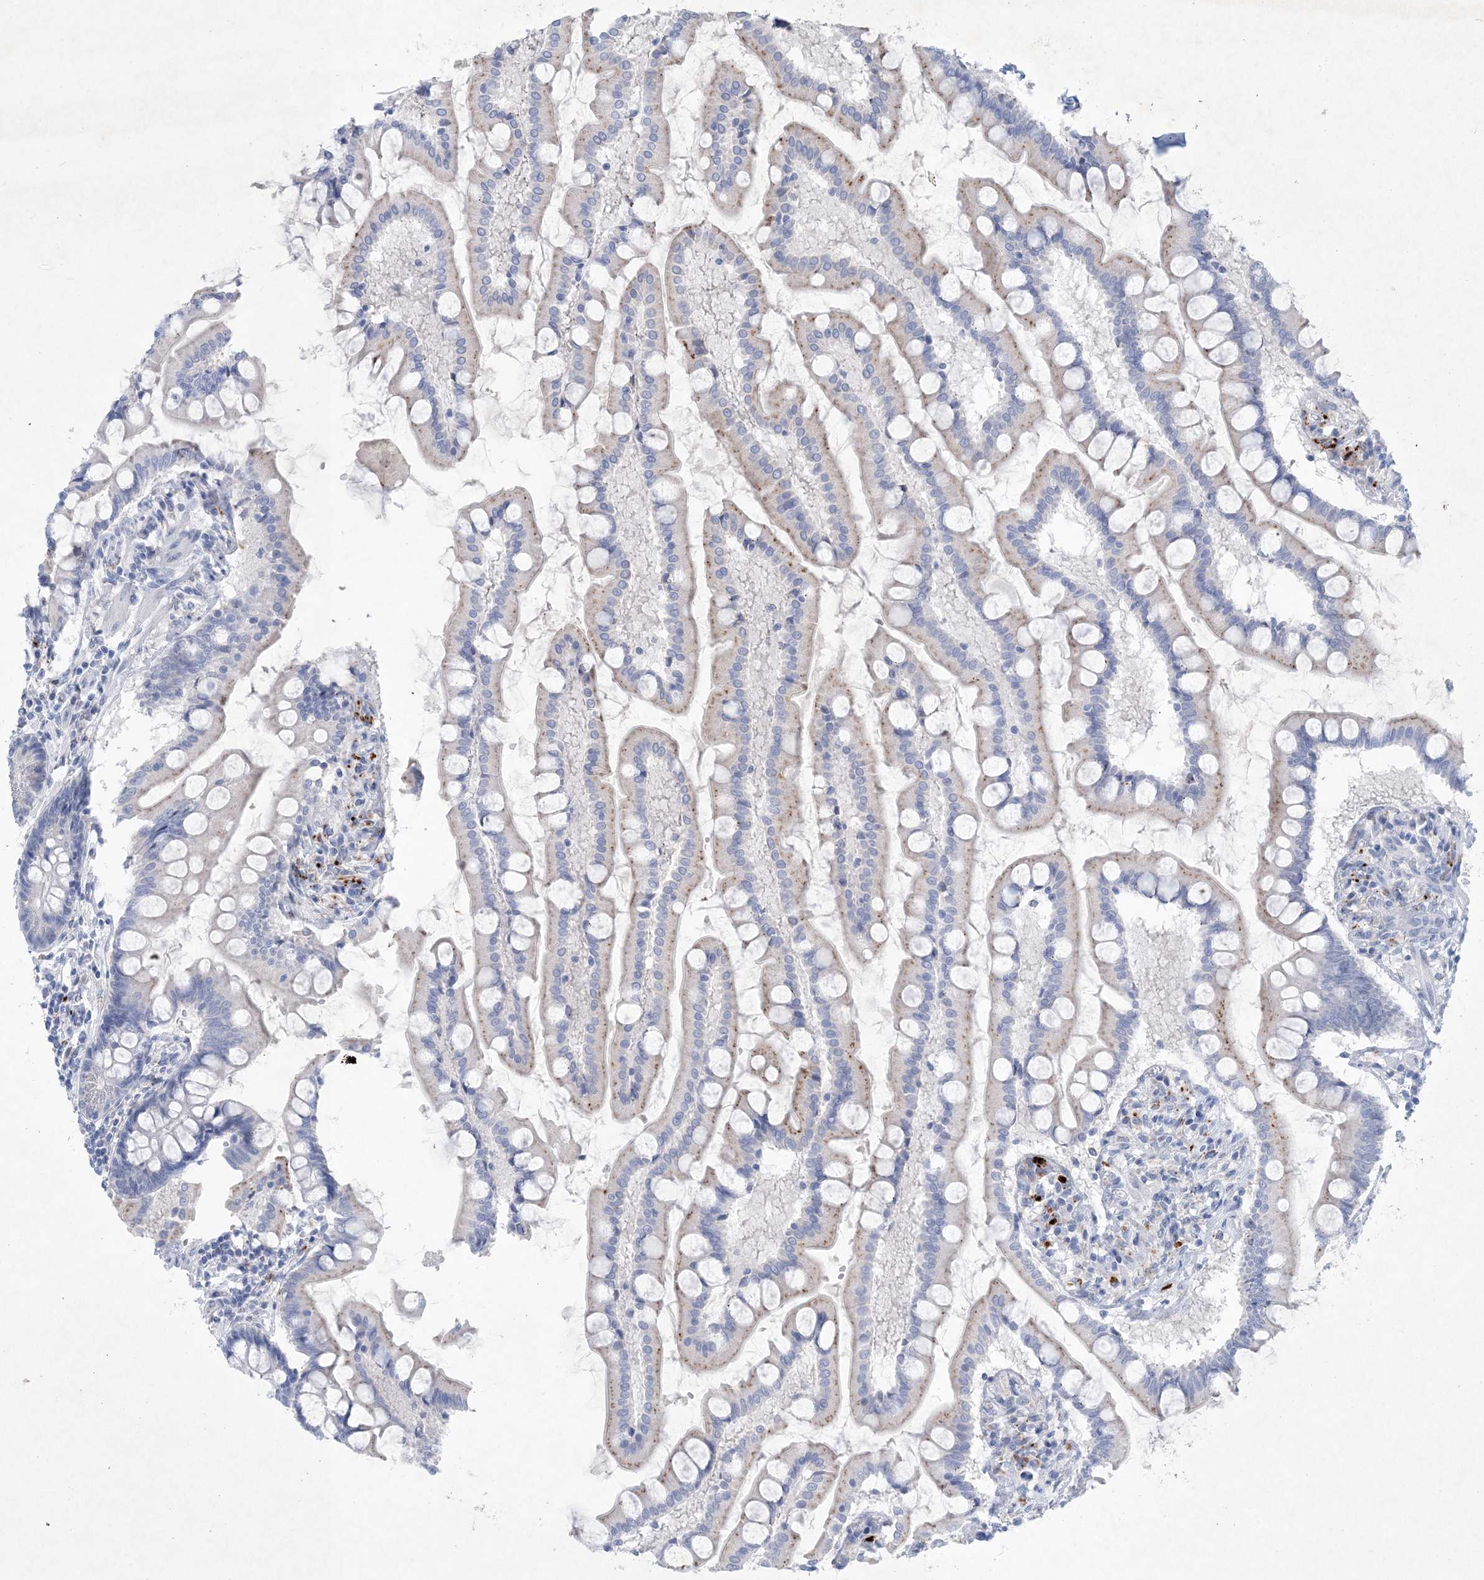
{"staining": {"intensity": "moderate", "quantity": "<25%", "location": "cytoplasmic/membranous"}, "tissue": "small intestine", "cell_type": "Glandular cells", "image_type": "normal", "snomed": [{"axis": "morphology", "description": "Normal tissue, NOS"}, {"axis": "topography", "description": "Small intestine"}], "caption": "Immunohistochemical staining of benign small intestine exhibits <25% levels of moderate cytoplasmic/membranous protein expression in approximately <25% of glandular cells. The protein is stained brown, and the nuclei are stained in blue (DAB IHC with brightfield microscopy, high magnification).", "gene": "GABRG1", "patient": {"sex": "male", "age": 41}}